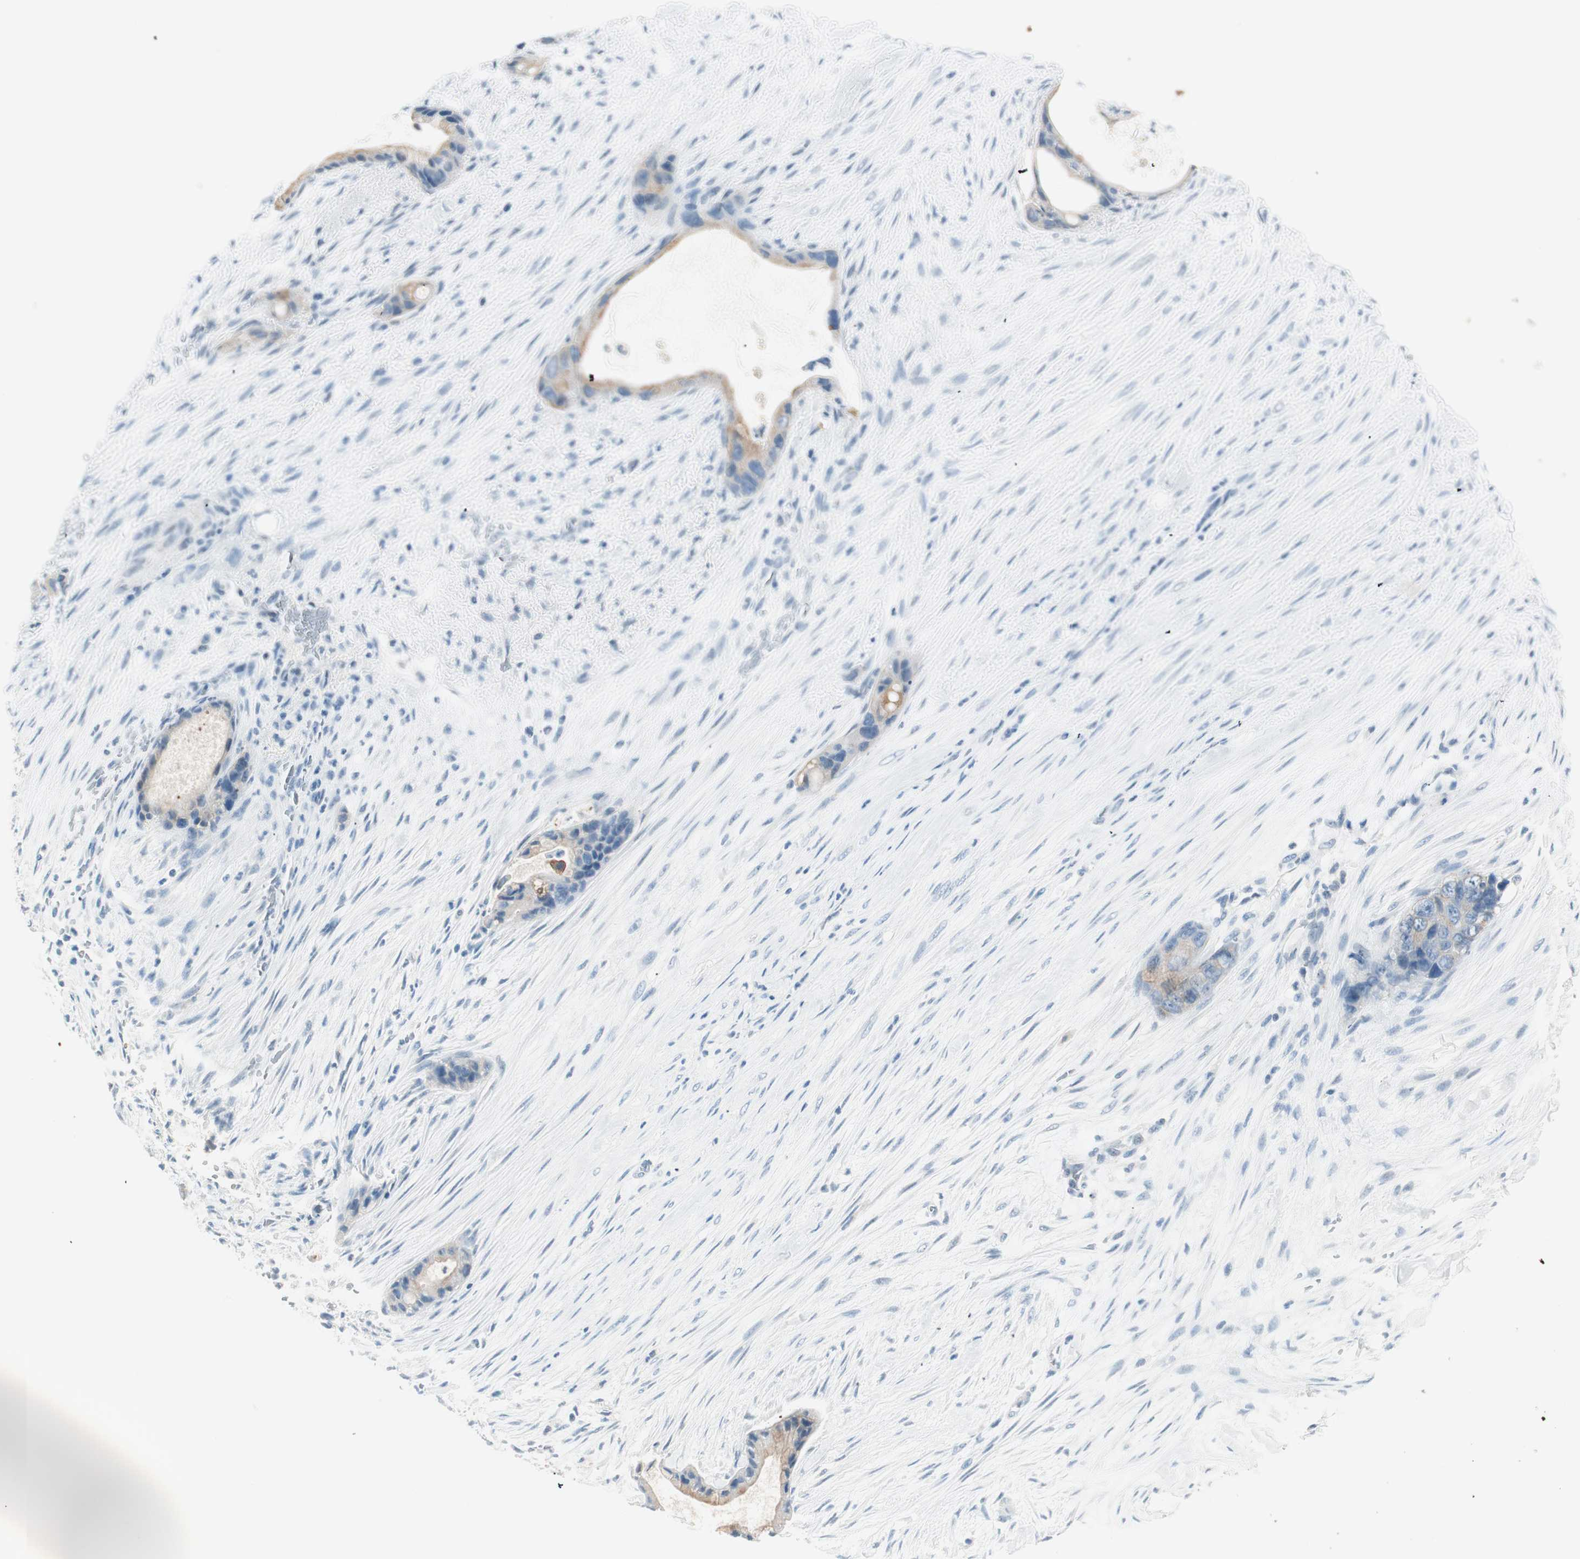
{"staining": {"intensity": "weak", "quantity": ">75%", "location": "cytoplasmic/membranous"}, "tissue": "liver cancer", "cell_type": "Tumor cells", "image_type": "cancer", "snomed": [{"axis": "morphology", "description": "Cholangiocarcinoma"}, {"axis": "topography", "description": "Liver"}], "caption": "The immunohistochemical stain labels weak cytoplasmic/membranous positivity in tumor cells of liver cancer tissue.", "gene": "GNAO1", "patient": {"sex": "female", "age": 55}}